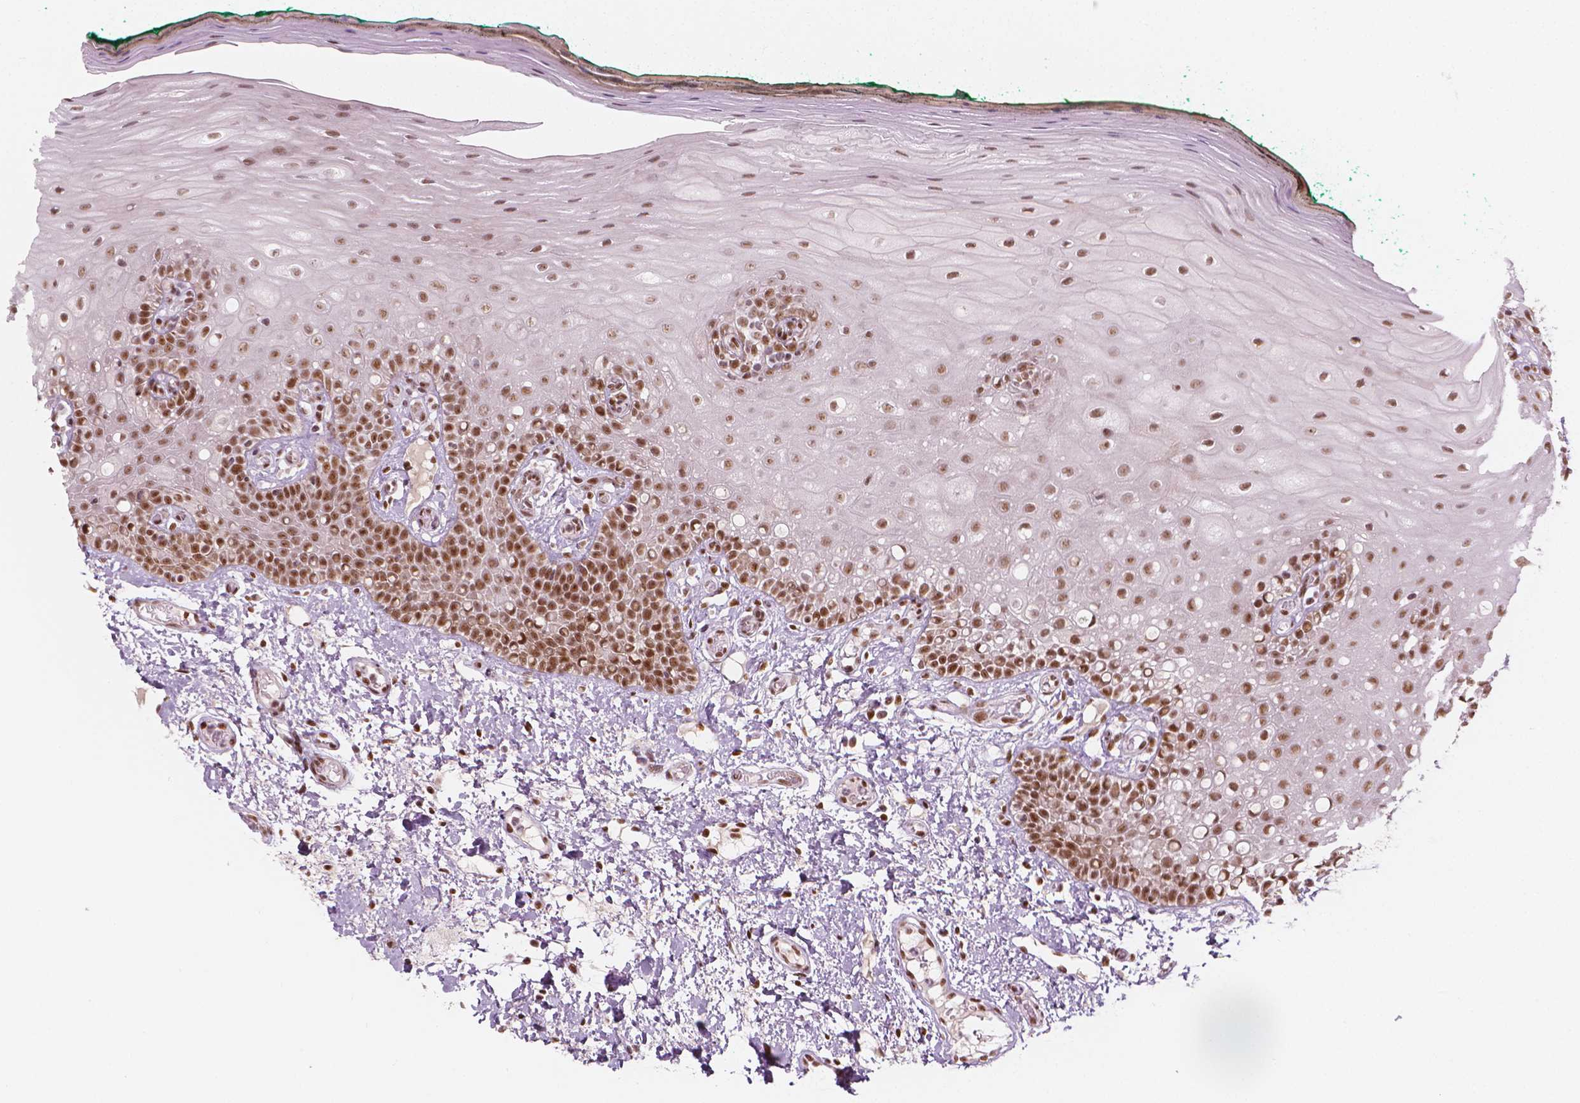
{"staining": {"intensity": "strong", "quantity": ">75%", "location": "nuclear"}, "tissue": "oral mucosa", "cell_type": "Squamous epithelial cells", "image_type": "normal", "snomed": [{"axis": "morphology", "description": "Normal tissue, NOS"}, {"axis": "topography", "description": "Oral tissue"}], "caption": "IHC of normal human oral mucosa reveals high levels of strong nuclear staining in approximately >75% of squamous epithelial cells. (DAB (3,3'-diaminobenzidine) IHC with brightfield microscopy, high magnification).", "gene": "ELF2", "patient": {"sex": "female", "age": 83}}